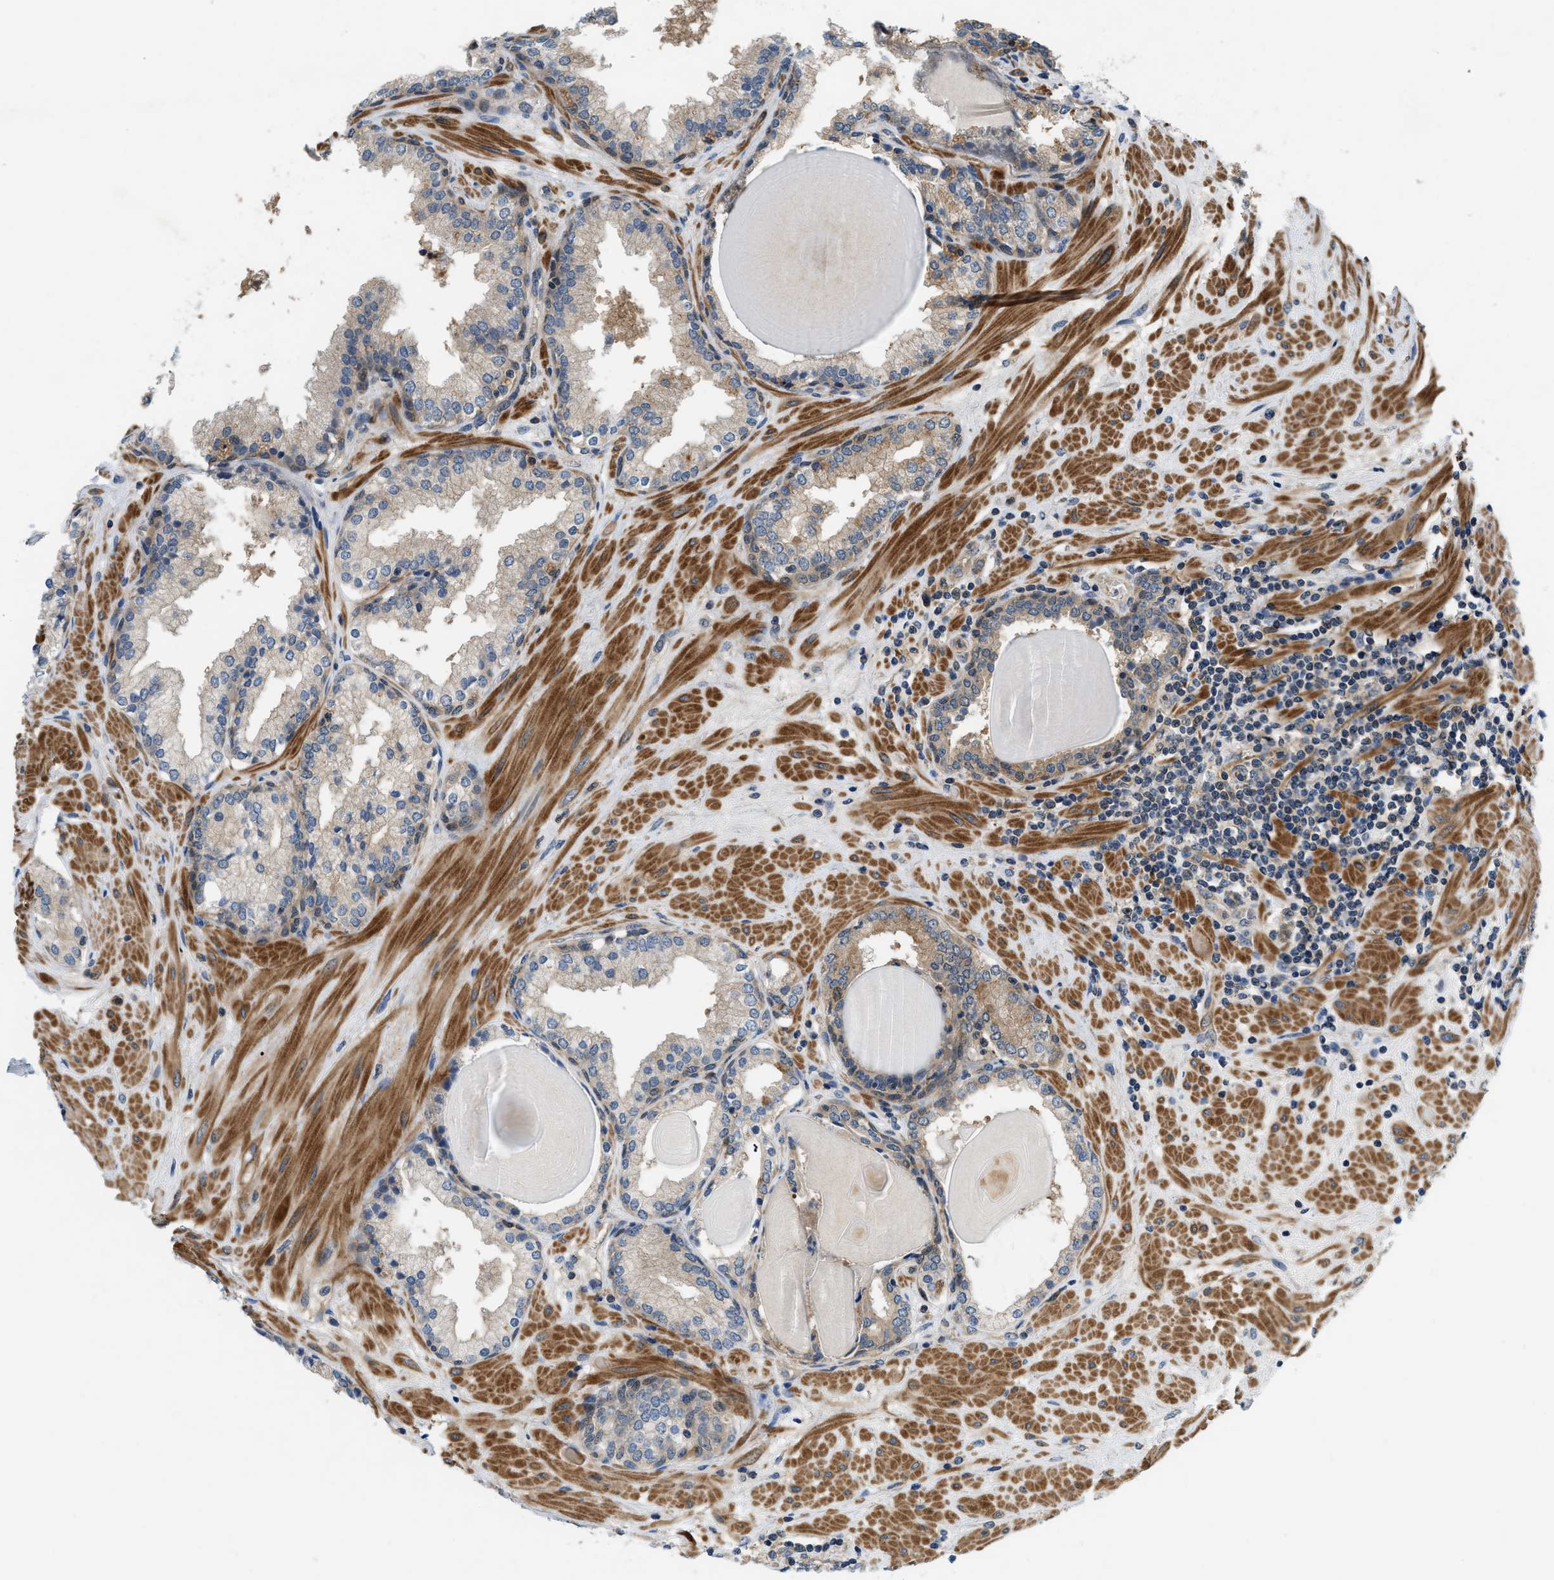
{"staining": {"intensity": "weak", "quantity": "25%-75%", "location": "cytoplasmic/membranous"}, "tissue": "prostate", "cell_type": "Glandular cells", "image_type": "normal", "snomed": [{"axis": "morphology", "description": "Normal tissue, NOS"}, {"axis": "topography", "description": "Prostate"}], "caption": "Immunohistochemistry (DAB) staining of normal prostate exhibits weak cytoplasmic/membranous protein positivity in about 25%-75% of glandular cells.", "gene": "GPR31", "patient": {"sex": "male", "age": 51}}